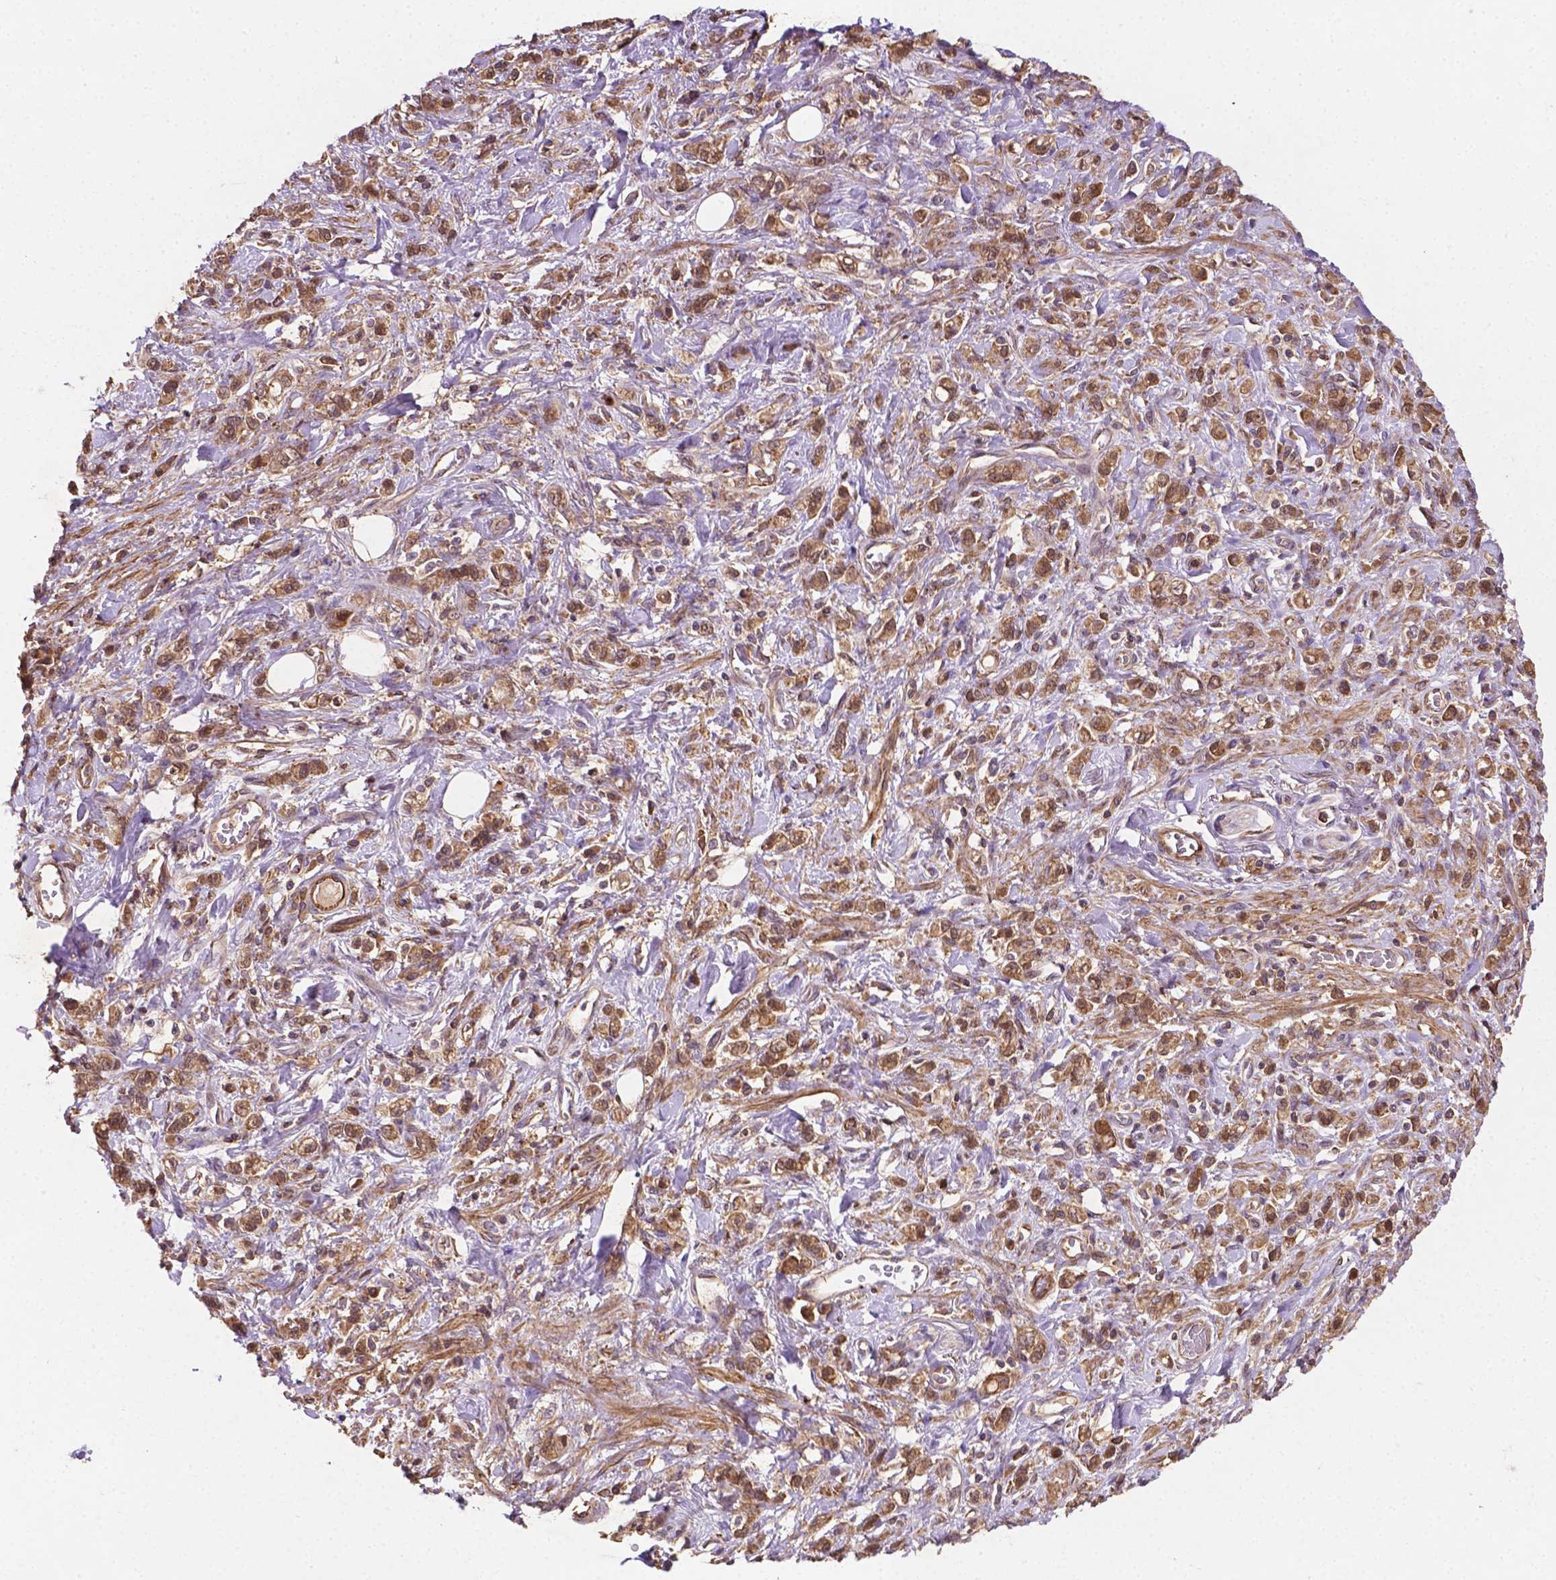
{"staining": {"intensity": "moderate", "quantity": ">75%", "location": "cytoplasmic/membranous"}, "tissue": "stomach cancer", "cell_type": "Tumor cells", "image_type": "cancer", "snomed": [{"axis": "morphology", "description": "Adenocarcinoma, NOS"}, {"axis": "topography", "description": "Stomach"}], "caption": "A histopathology image of adenocarcinoma (stomach) stained for a protein displays moderate cytoplasmic/membranous brown staining in tumor cells.", "gene": "ZMYND19", "patient": {"sex": "male", "age": 77}}